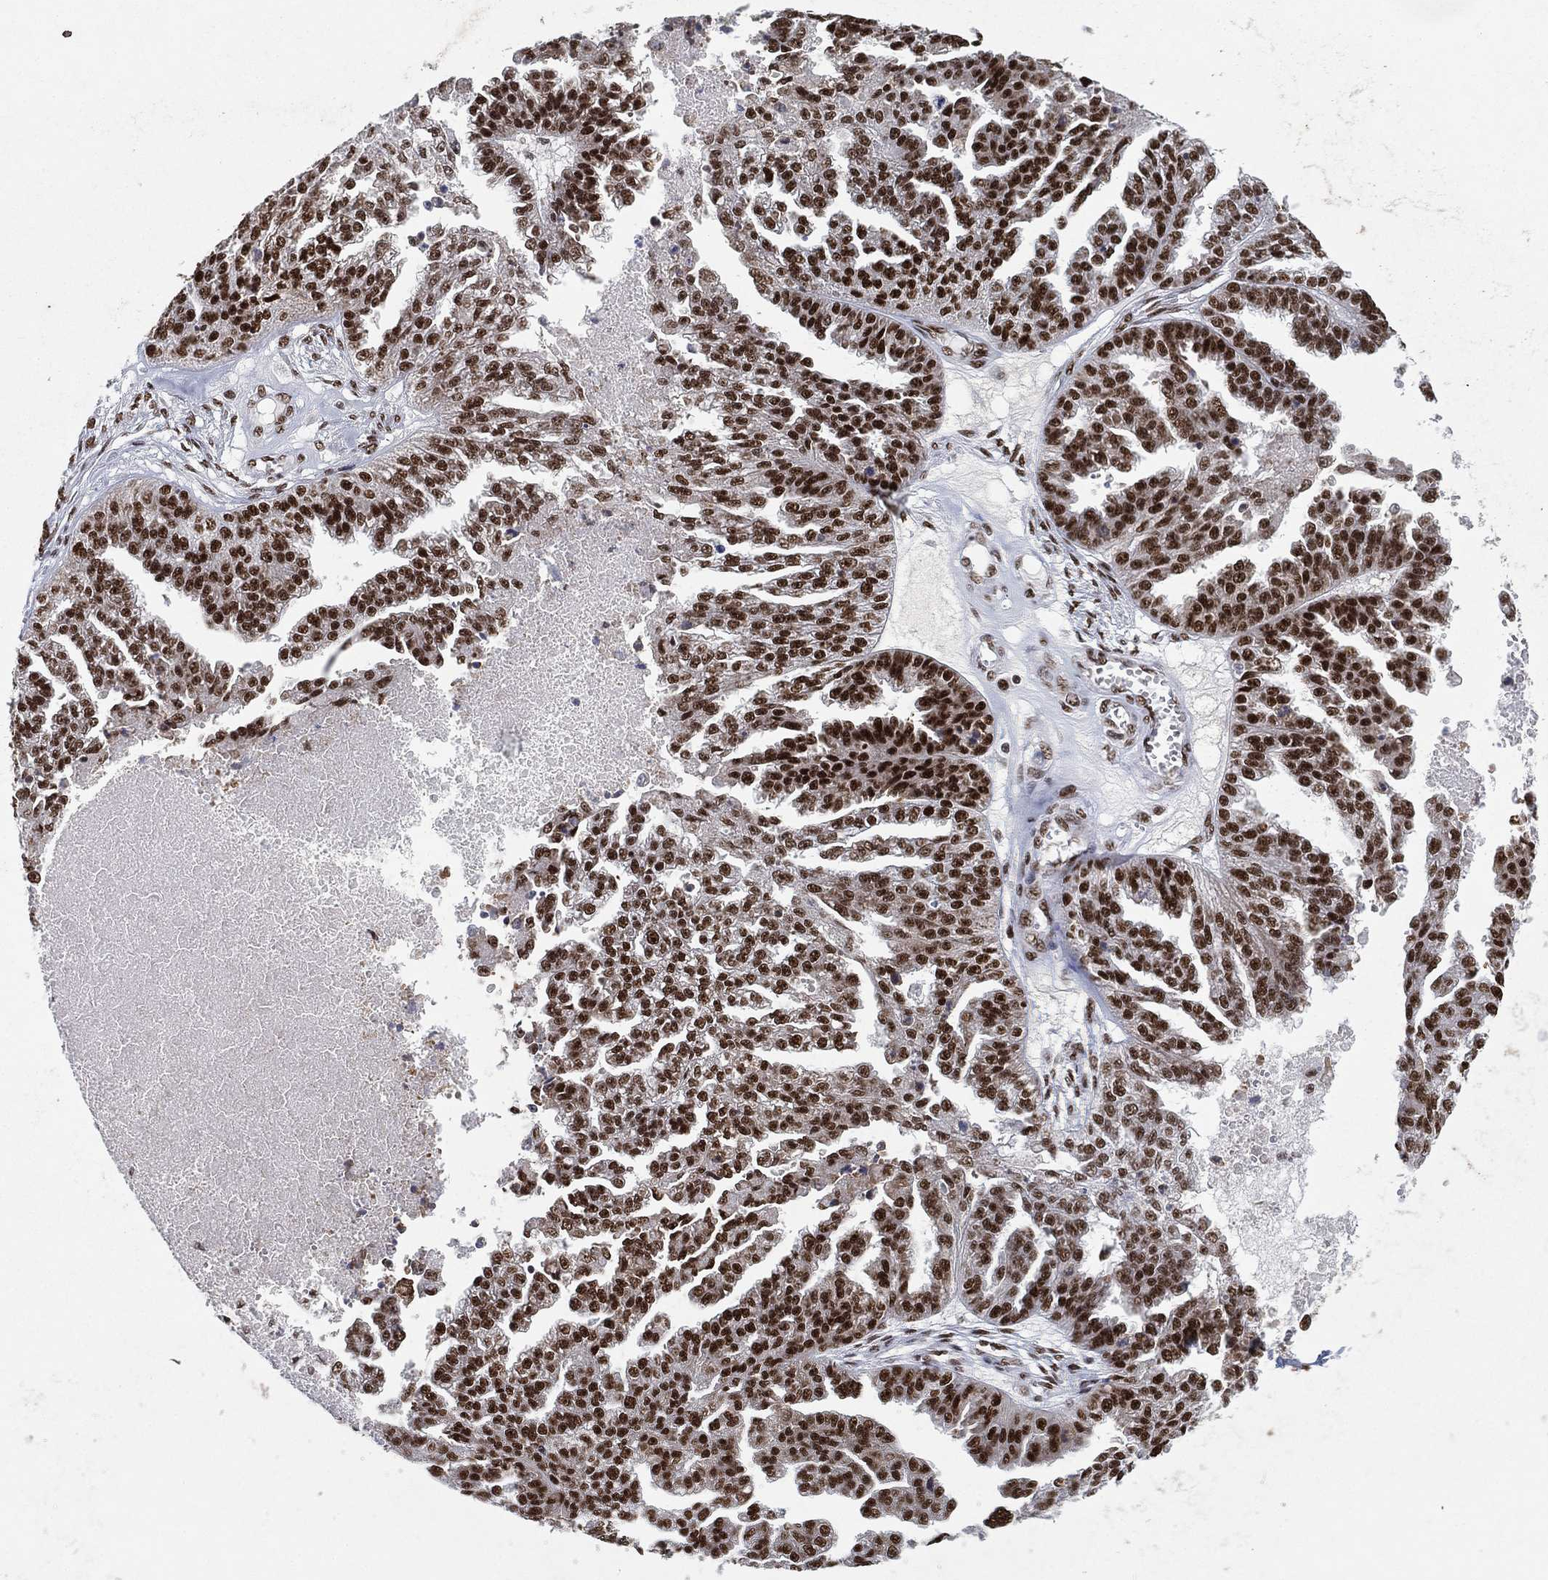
{"staining": {"intensity": "strong", "quantity": ">75%", "location": "nuclear"}, "tissue": "ovarian cancer", "cell_type": "Tumor cells", "image_type": "cancer", "snomed": [{"axis": "morphology", "description": "Cystadenocarcinoma, serous, NOS"}, {"axis": "topography", "description": "Ovary"}], "caption": "A micrograph of ovarian cancer stained for a protein displays strong nuclear brown staining in tumor cells. (IHC, brightfield microscopy, high magnification).", "gene": "DDX27", "patient": {"sex": "female", "age": 58}}